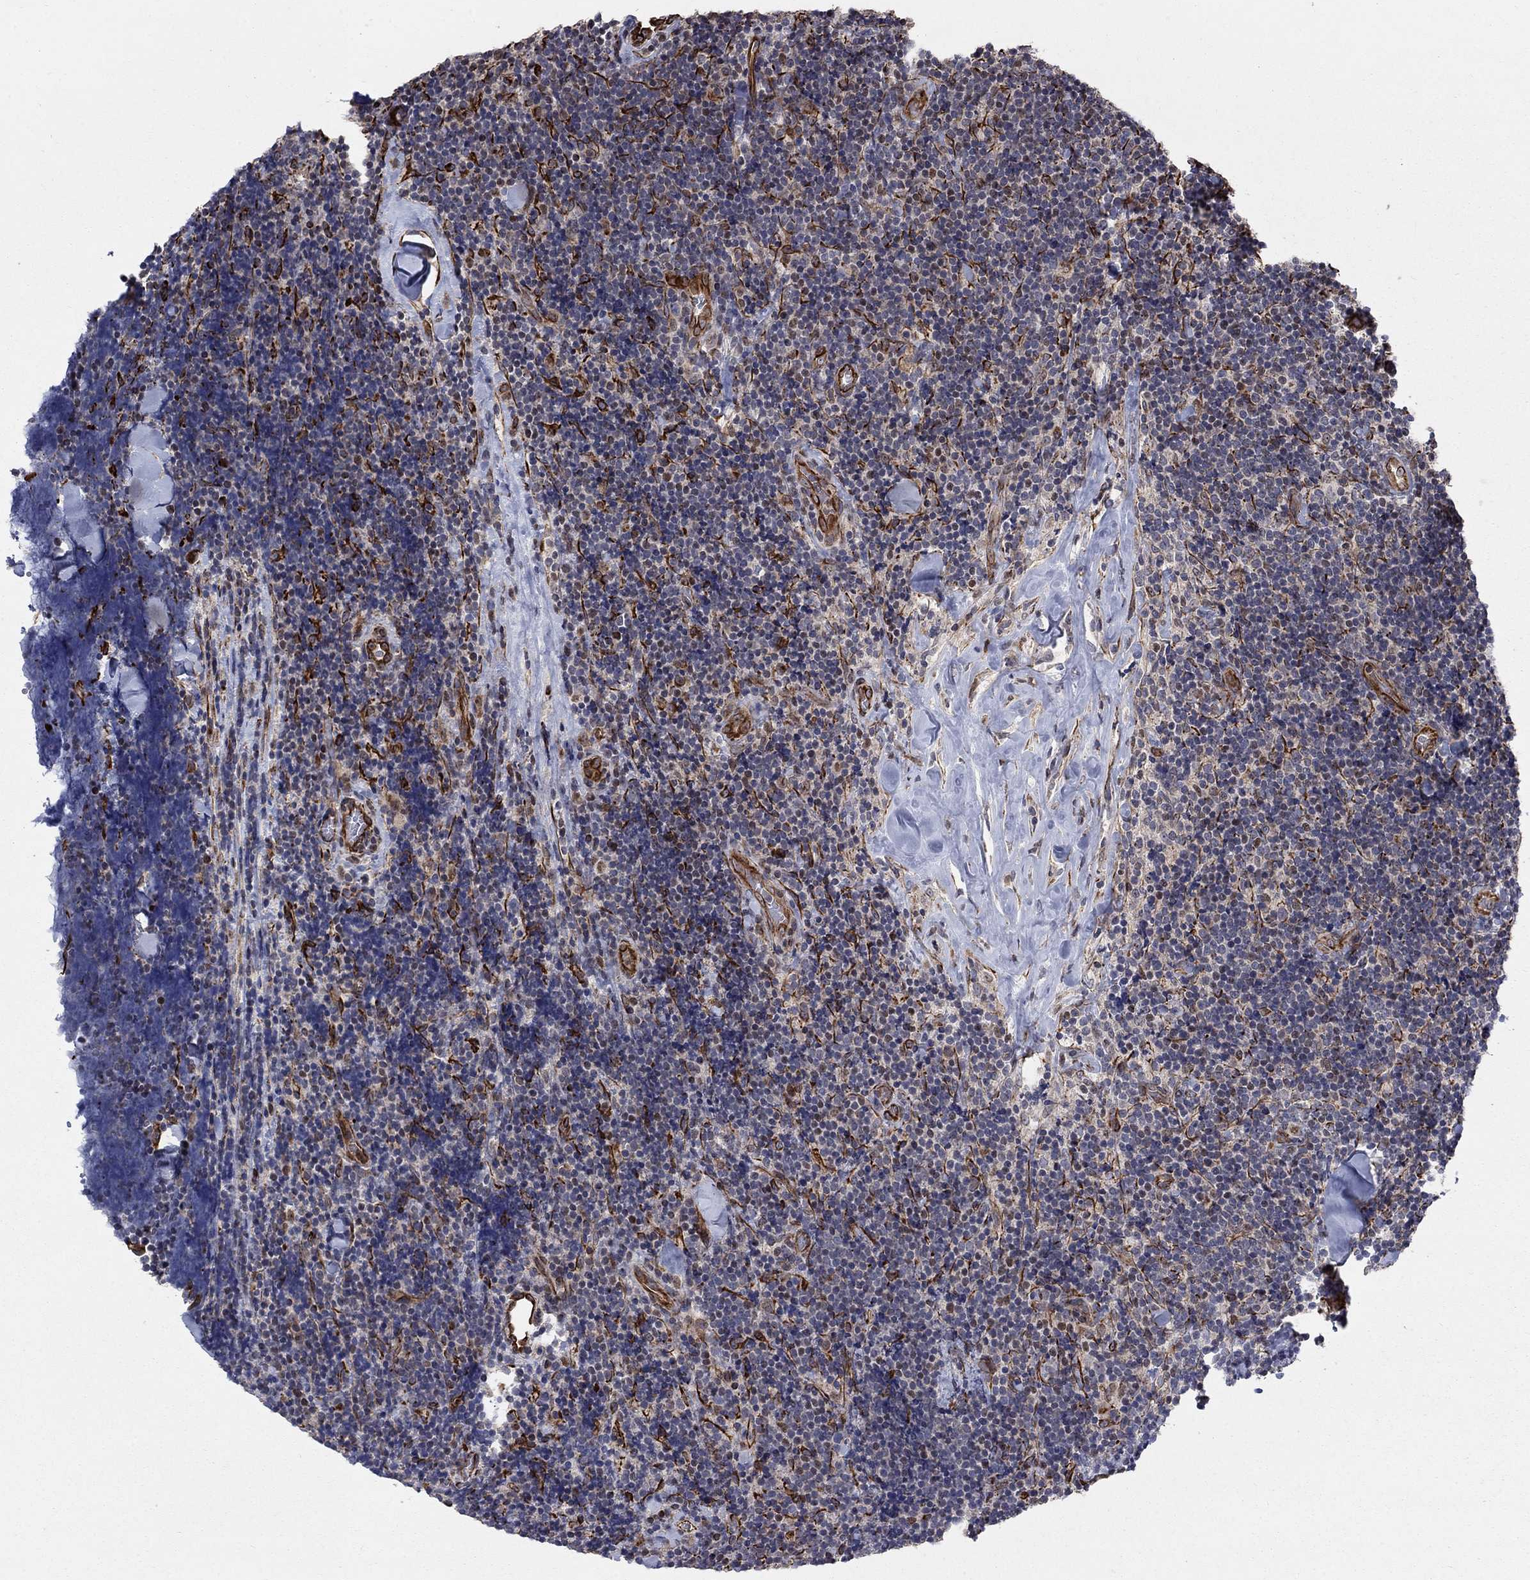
{"staining": {"intensity": "negative", "quantity": "none", "location": "none"}, "tissue": "lymphoma", "cell_type": "Tumor cells", "image_type": "cancer", "snomed": [{"axis": "morphology", "description": "Malignant lymphoma, non-Hodgkin's type, Low grade"}, {"axis": "topography", "description": "Lymph node"}], "caption": "A micrograph of human malignant lymphoma, non-Hodgkin's type (low-grade) is negative for staining in tumor cells.", "gene": "MSRA", "patient": {"sex": "female", "age": 56}}